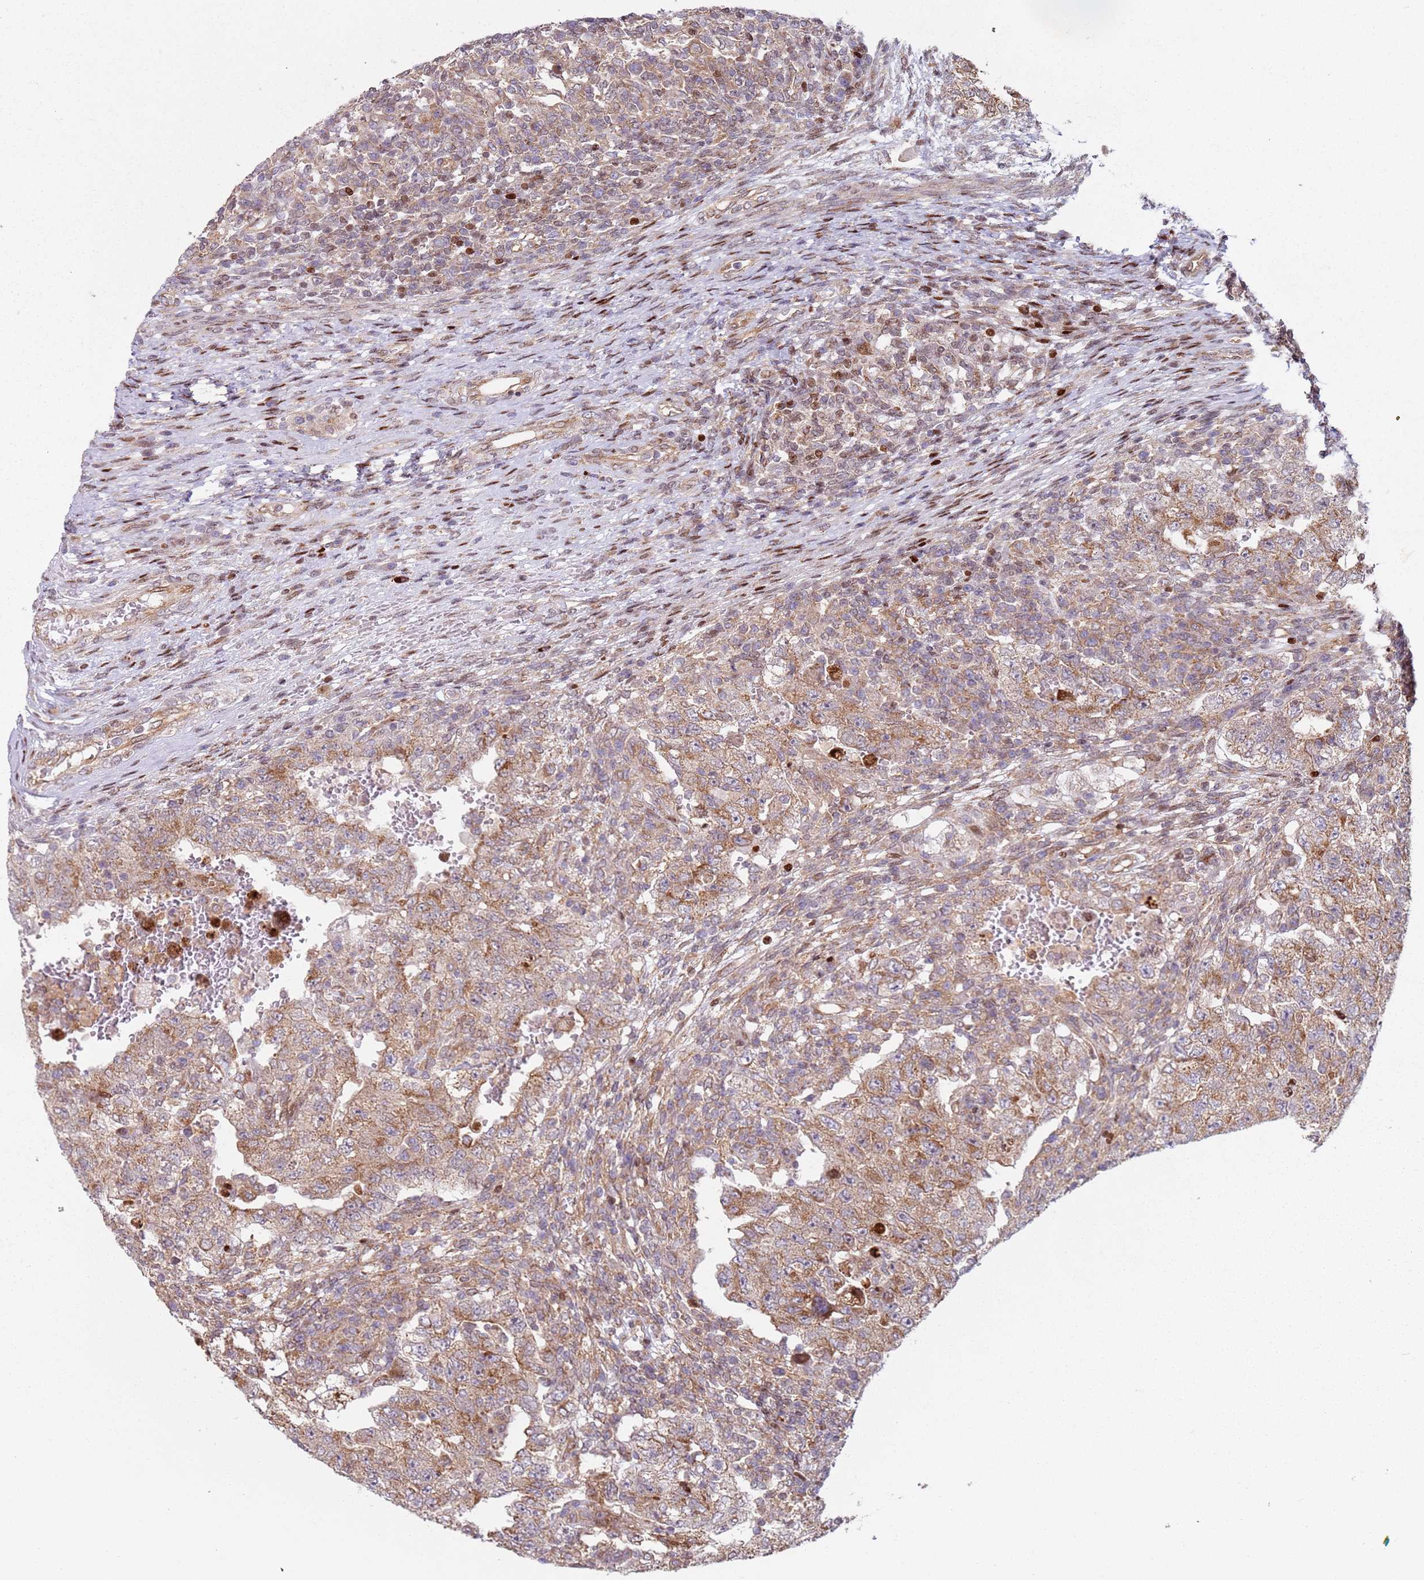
{"staining": {"intensity": "moderate", "quantity": ">75%", "location": "cytoplasmic/membranous"}, "tissue": "testis cancer", "cell_type": "Tumor cells", "image_type": "cancer", "snomed": [{"axis": "morphology", "description": "Carcinoma, Embryonal, NOS"}, {"axis": "topography", "description": "Testis"}], "caption": "Immunohistochemical staining of testis embryonal carcinoma exhibits moderate cytoplasmic/membranous protein staining in approximately >75% of tumor cells. Immunohistochemistry (ihc) stains the protein of interest in brown and the nuclei are stained blue.", "gene": "HNRNPLL", "patient": {"sex": "male", "age": 26}}